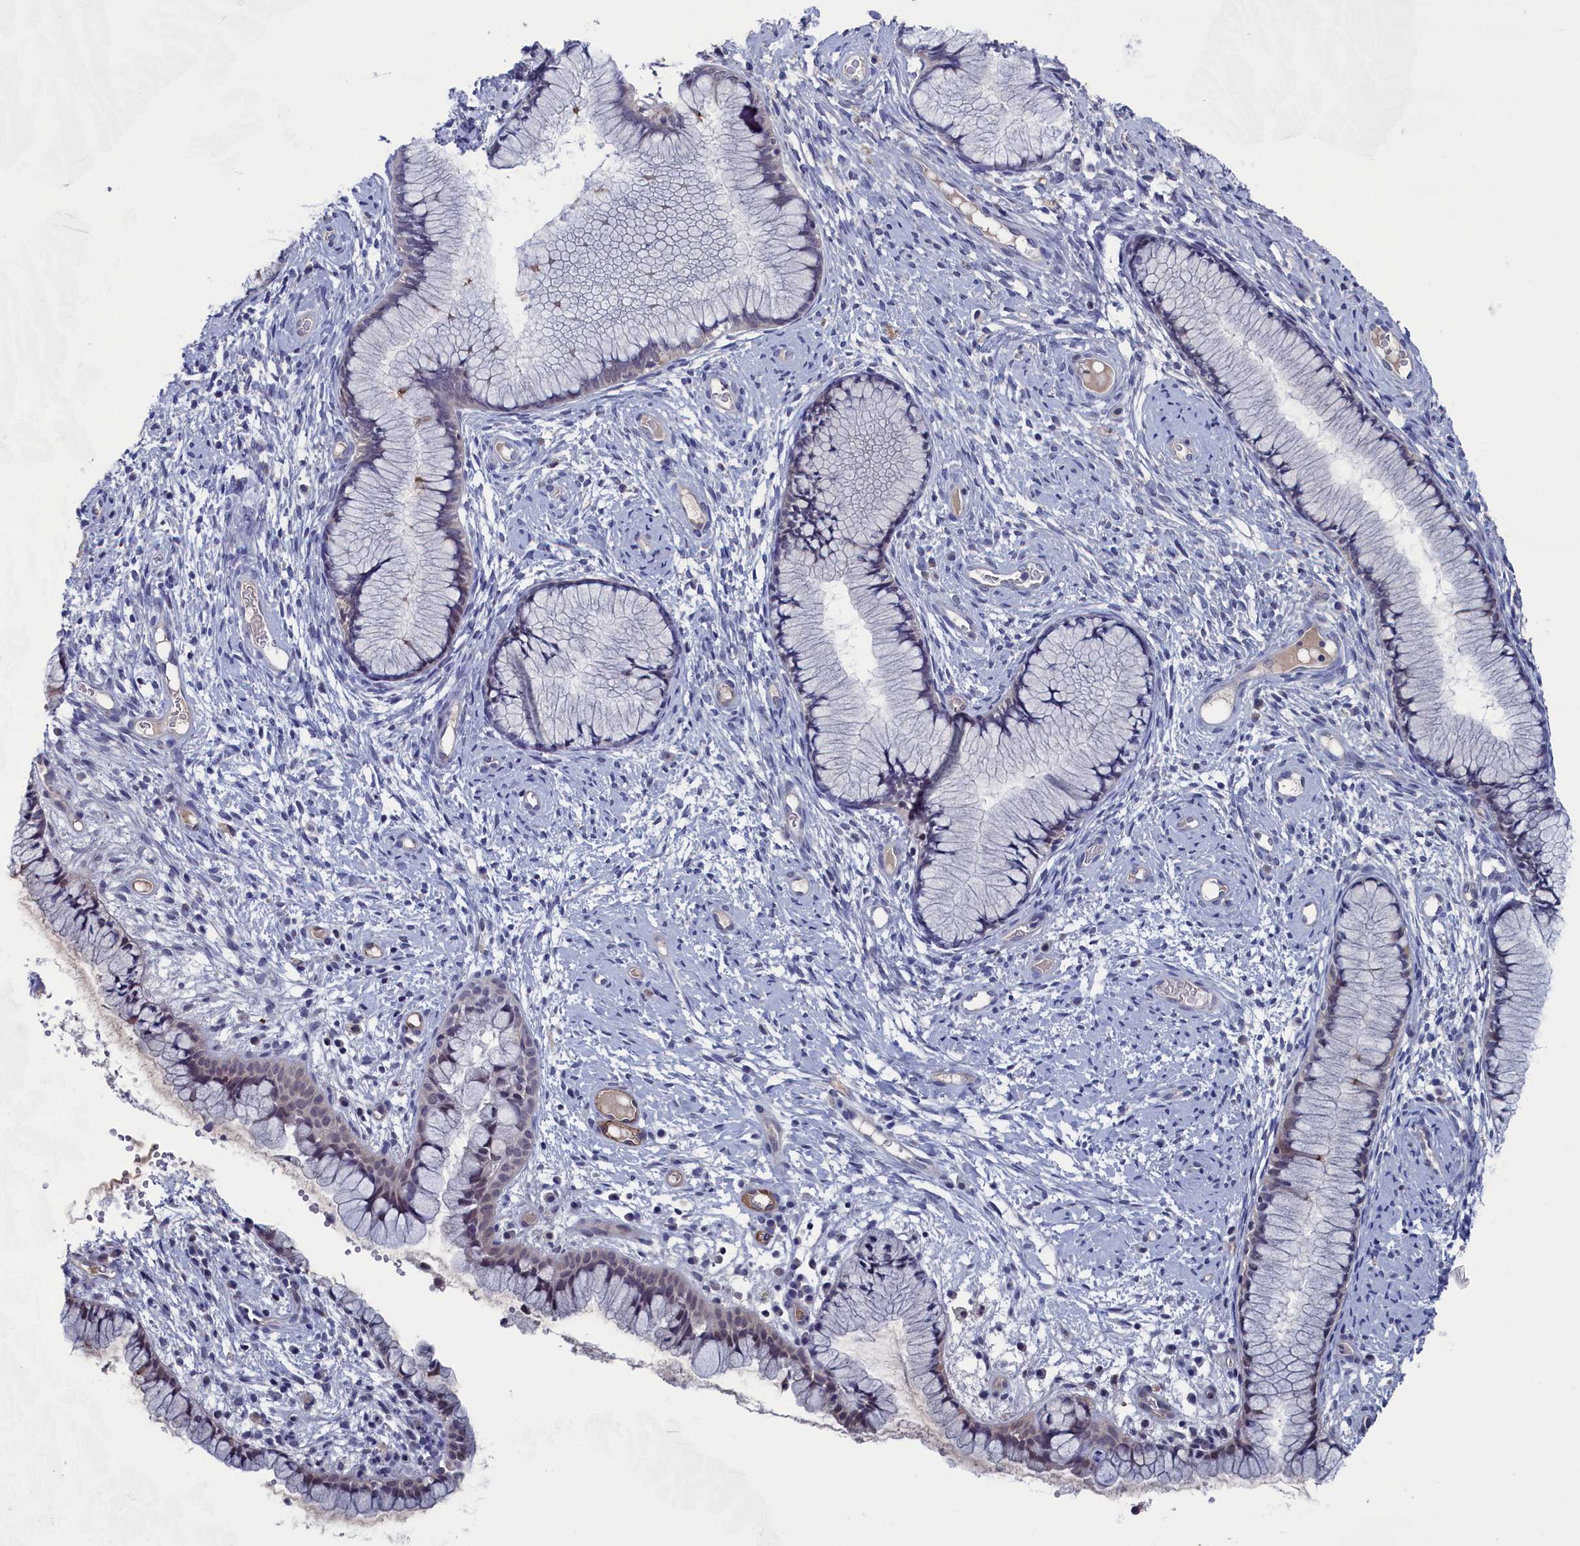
{"staining": {"intensity": "moderate", "quantity": "<25%", "location": "nuclear"}, "tissue": "cervix", "cell_type": "Glandular cells", "image_type": "normal", "snomed": [{"axis": "morphology", "description": "Normal tissue, NOS"}, {"axis": "topography", "description": "Cervix"}], "caption": "Moderate nuclear protein expression is present in approximately <25% of glandular cells in cervix. (brown staining indicates protein expression, while blue staining denotes nuclei).", "gene": "SPATA13", "patient": {"sex": "female", "age": 42}}